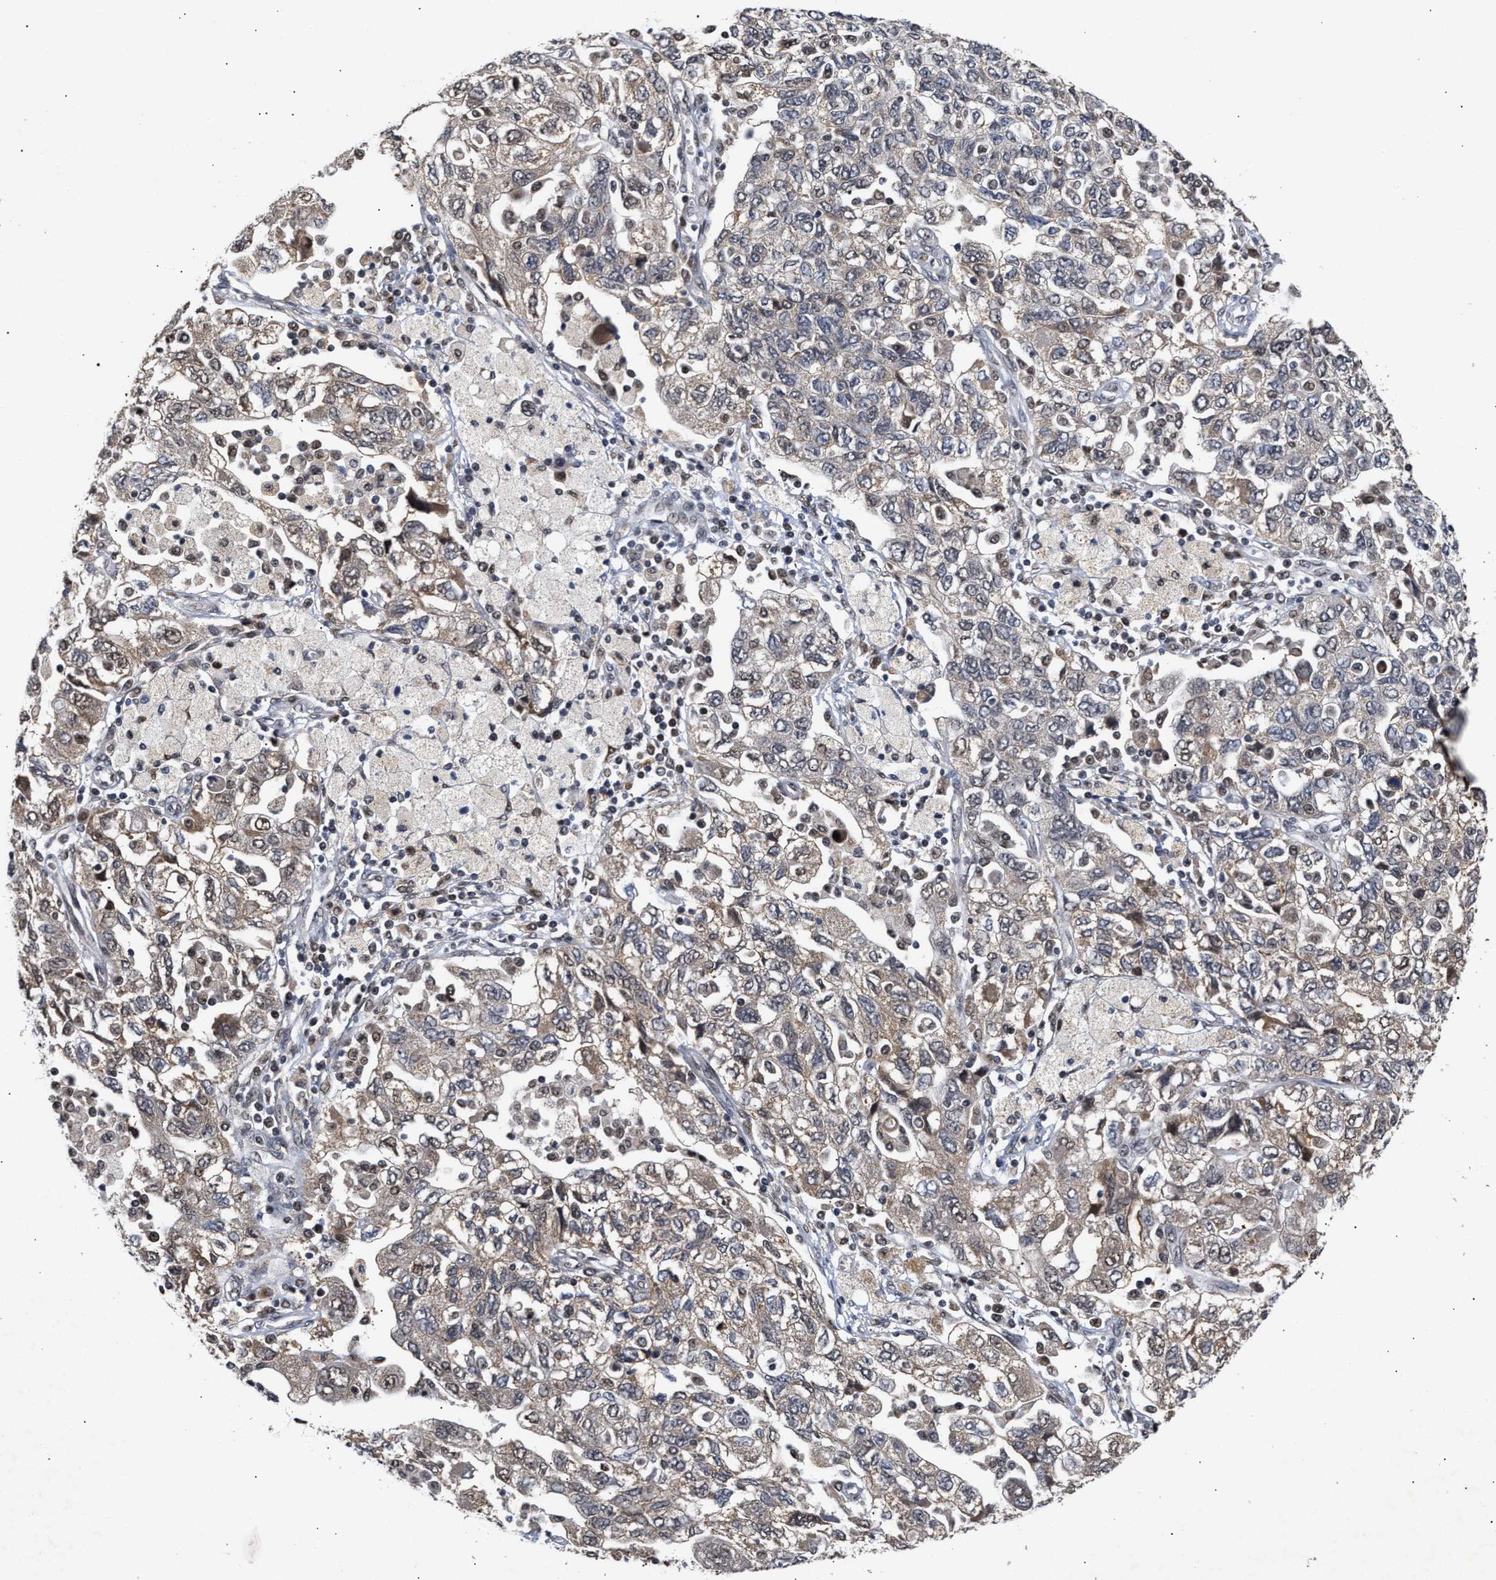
{"staining": {"intensity": "weak", "quantity": "25%-75%", "location": "cytoplasmic/membranous"}, "tissue": "ovarian cancer", "cell_type": "Tumor cells", "image_type": "cancer", "snomed": [{"axis": "morphology", "description": "Carcinoma, NOS"}, {"axis": "morphology", "description": "Cystadenocarcinoma, serous, NOS"}, {"axis": "topography", "description": "Ovary"}], "caption": "Approximately 25%-75% of tumor cells in carcinoma (ovarian) show weak cytoplasmic/membranous protein positivity as visualized by brown immunohistochemical staining.", "gene": "CLIP2", "patient": {"sex": "female", "age": 69}}